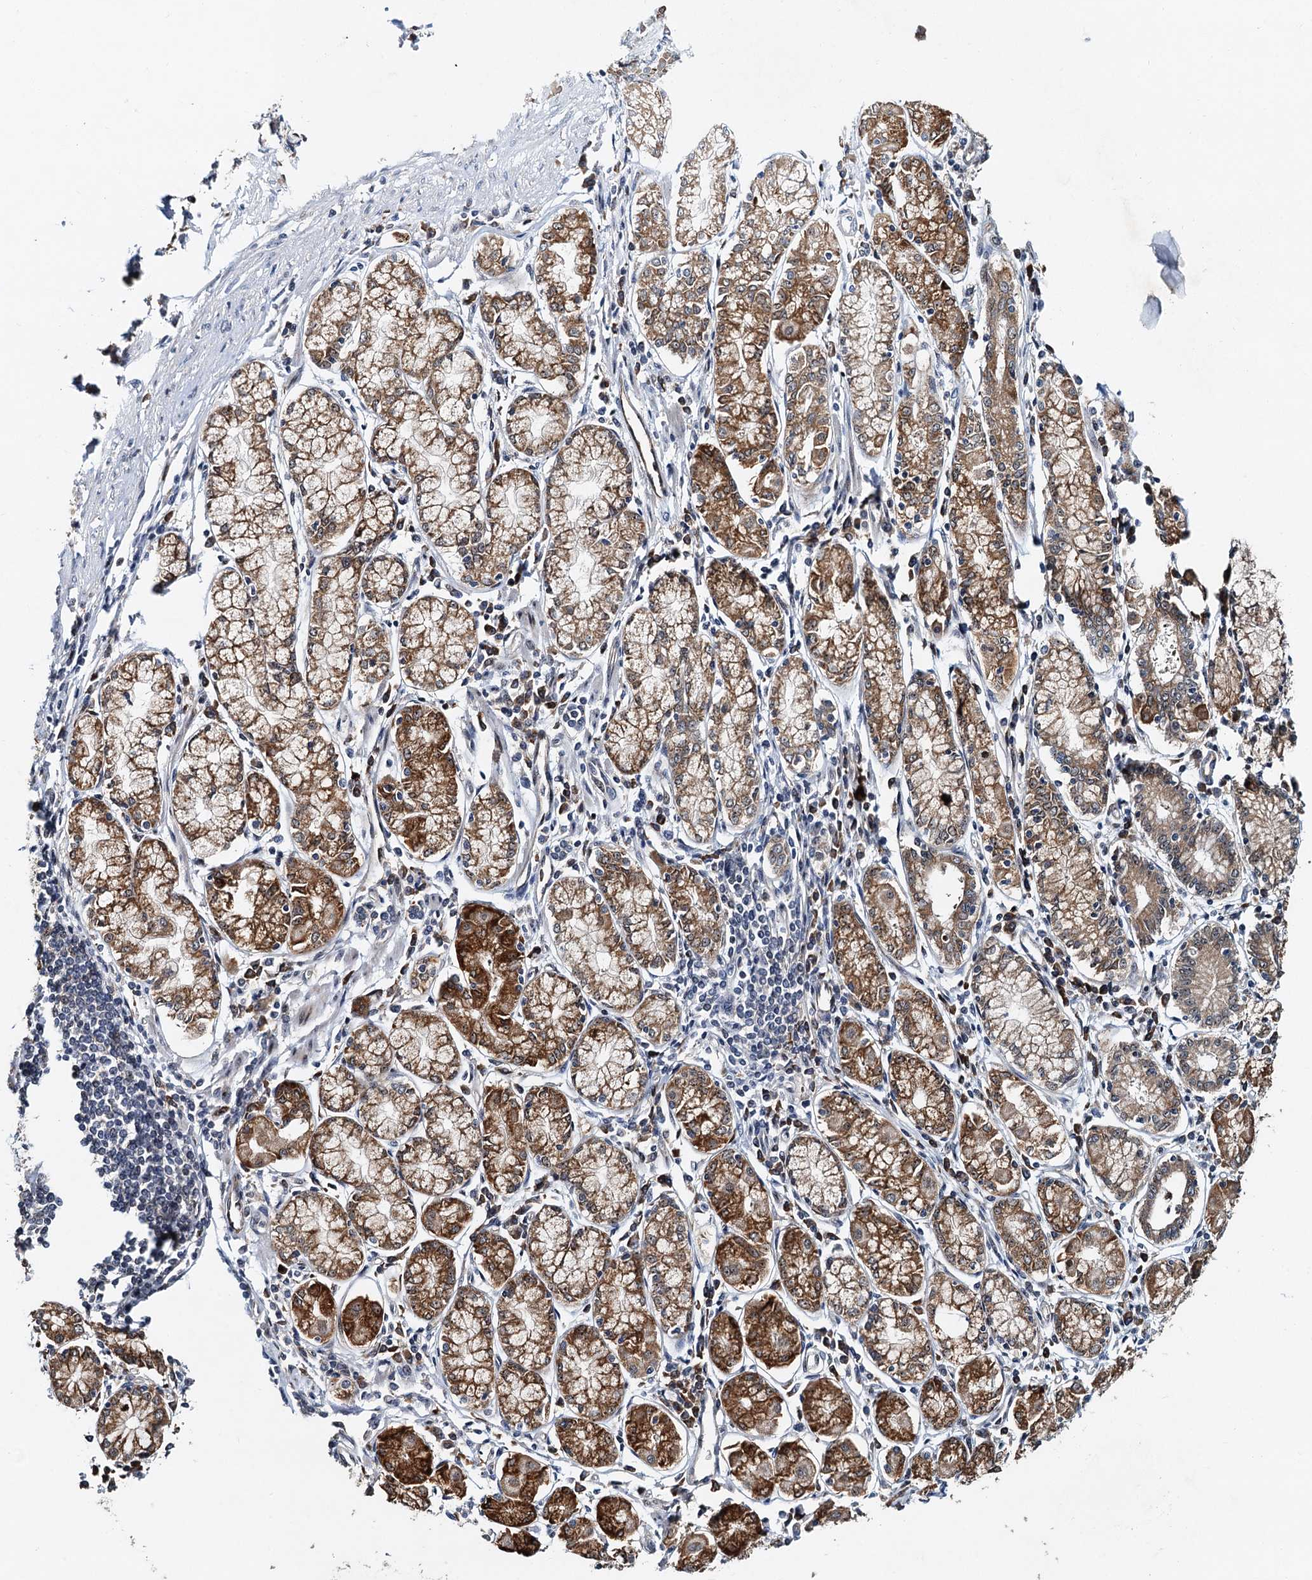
{"staining": {"intensity": "moderate", "quantity": ">75%", "location": "cytoplasmic/membranous,nuclear"}, "tissue": "stomach cancer", "cell_type": "Tumor cells", "image_type": "cancer", "snomed": [{"axis": "morphology", "description": "Adenocarcinoma, NOS"}, {"axis": "topography", "description": "Stomach"}], "caption": "Brown immunohistochemical staining in human stomach adenocarcinoma shows moderate cytoplasmic/membranous and nuclear expression in about >75% of tumor cells. The protein of interest is shown in brown color, while the nuclei are stained blue.", "gene": "DNAJC21", "patient": {"sex": "female", "age": 59}}